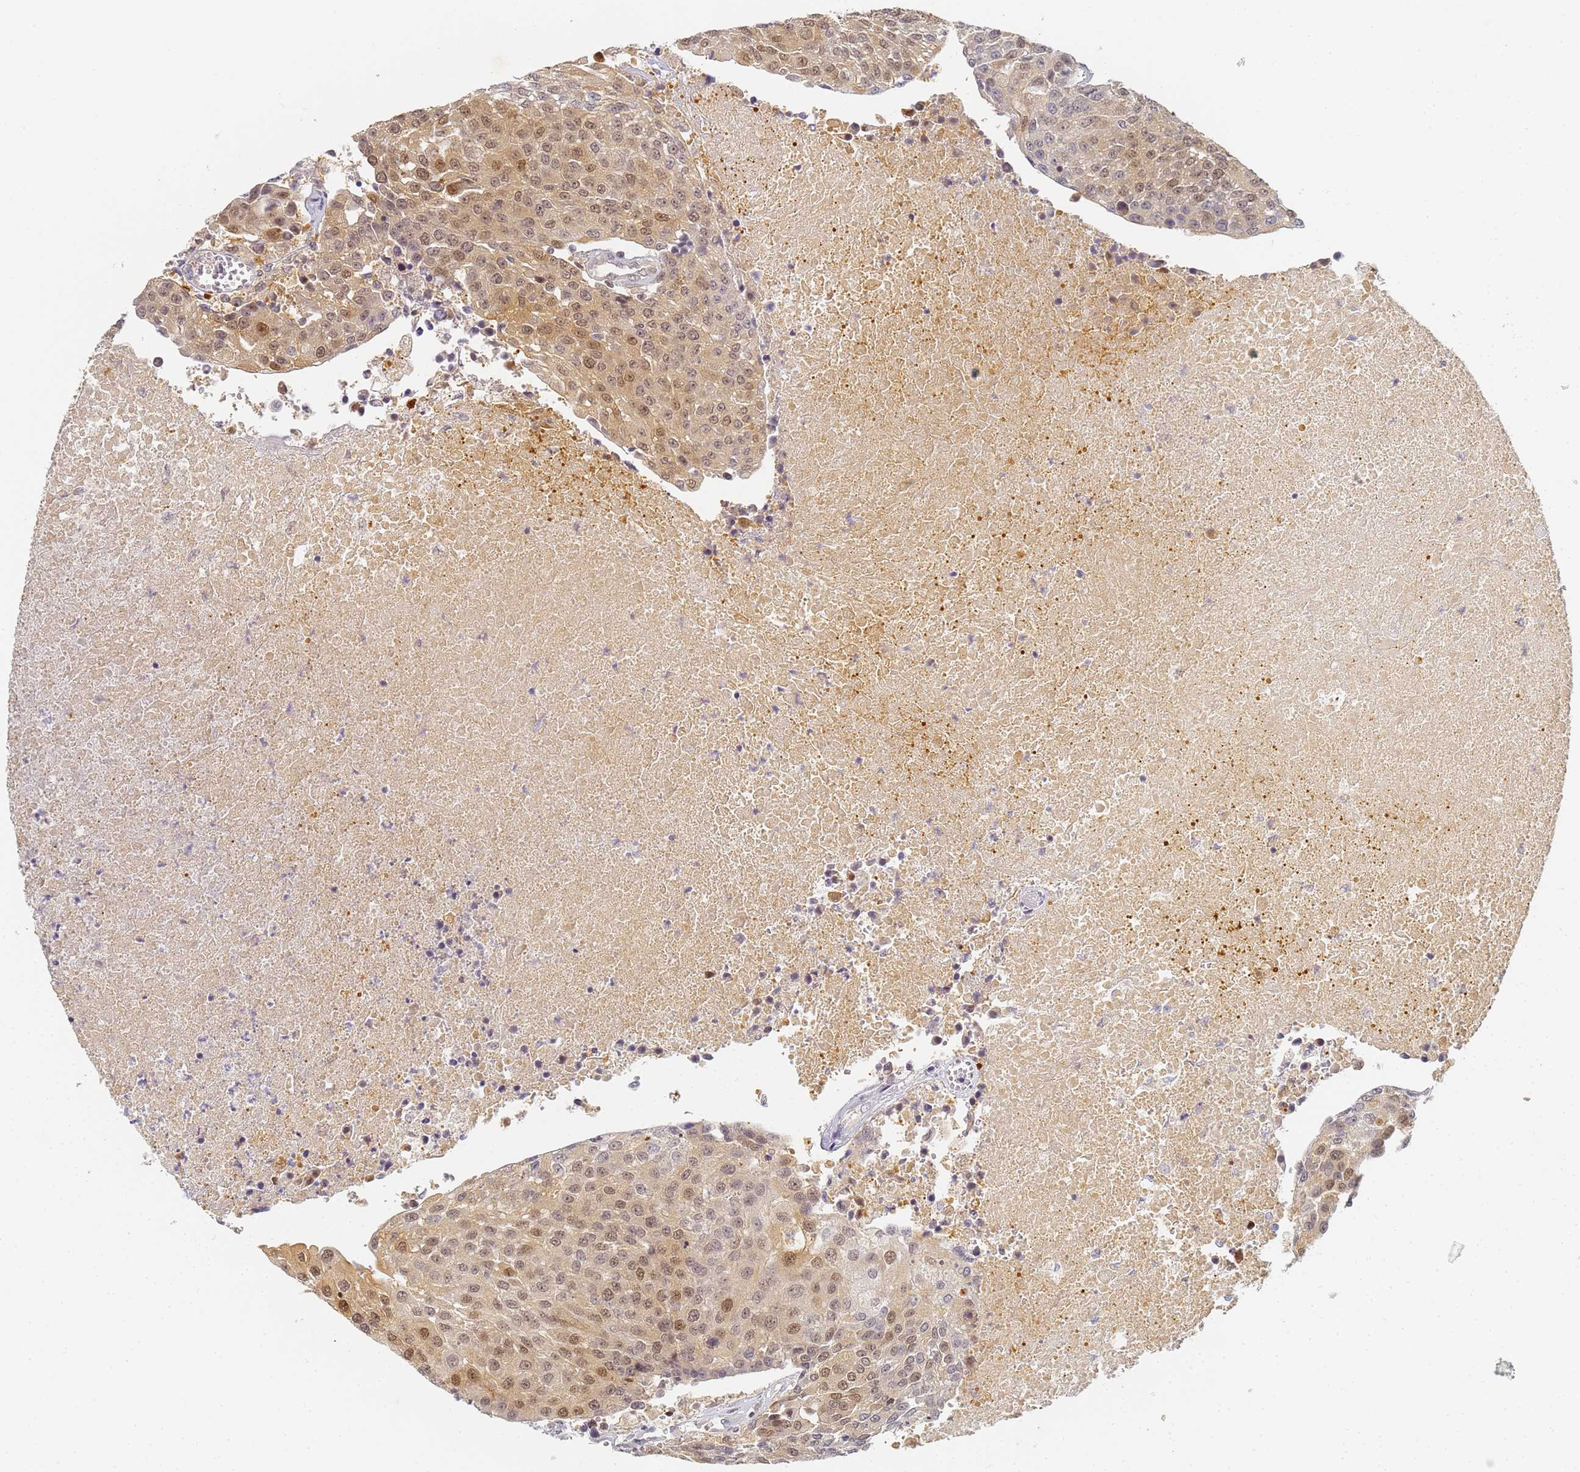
{"staining": {"intensity": "strong", "quantity": "25%-75%", "location": "nuclear"}, "tissue": "urothelial cancer", "cell_type": "Tumor cells", "image_type": "cancer", "snomed": [{"axis": "morphology", "description": "Urothelial carcinoma, High grade"}, {"axis": "topography", "description": "Urinary bladder"}], "caption": "High-grade urothelial carcinoma stained with a brown dye shows strong nuclear positive positivity in approximately 25%-75% of tumor cells.", "gene": "HMCES", "patient": {"sex": "female", "age": 85}}